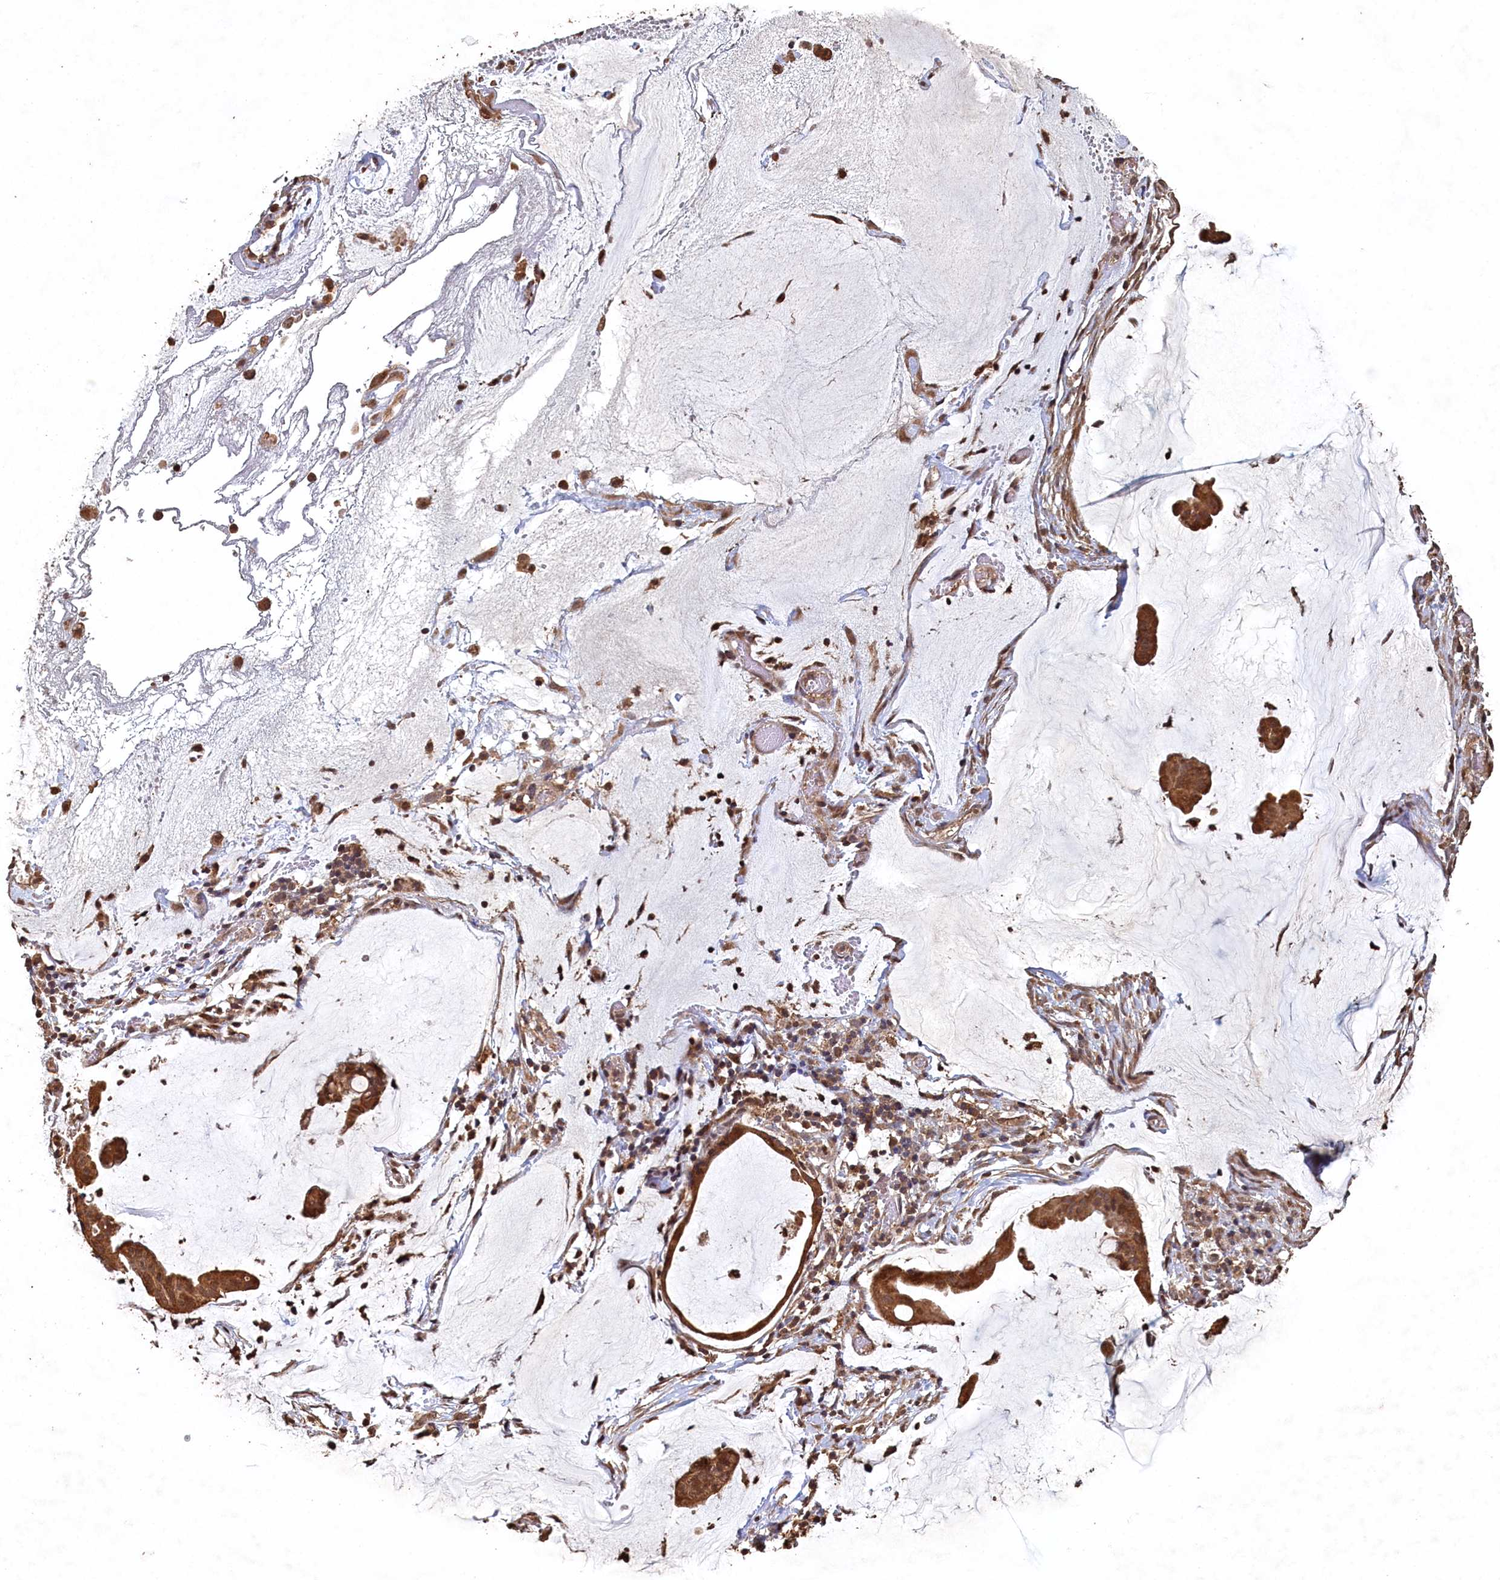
{"staining": {"intensity": "moderate", "quantity": ">75%", "location": "cytoplasmic/membranous"}, "tissue": "ovarian cancer", "cell_type": "Tumor cells", "image_type": "cancer", "snomed": [{"axis": "morphology", "description": "Cystadenocarcinoma, mucinous, NOS"}, {"axis": "topography", "description": "Ovary"}], "caption": "High-power microscopy captured an immunohistochemistry micrograph of ovarian cancer (mucinous cystadenocarcinoma), revealing moderate cytoplasmic/membranous positivity in about >75% of tumor cells. The staining is performed using DAB brown chromogen to label protein expression. The nuclei are counter-stained blue using hematoxylin.", "gene": "PIGN", "patient": {"sex": "female", "age": 73}}